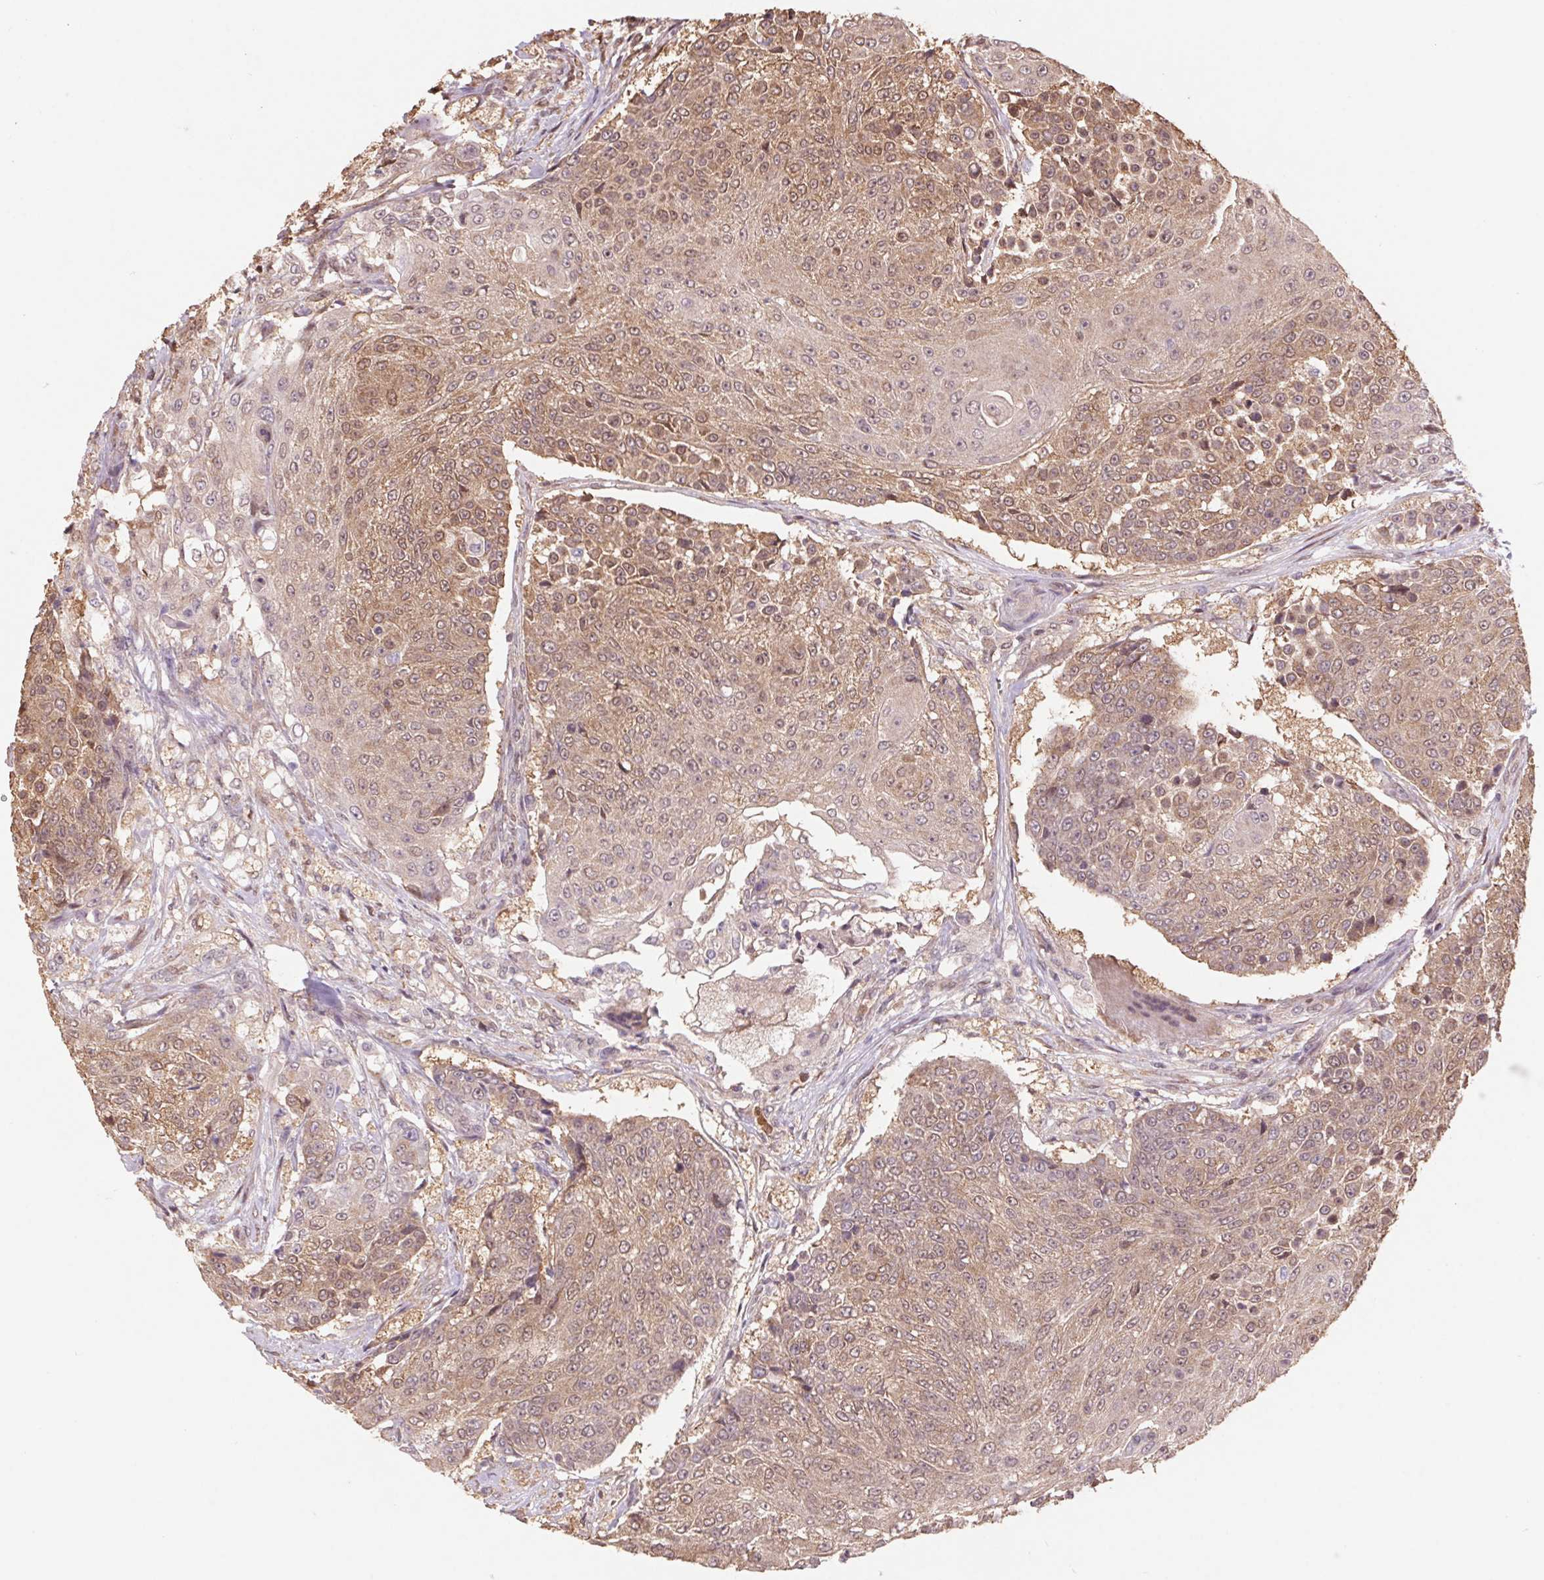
{"staining": {"intensity": "moderate", "quantity": ">75%", "location": "cytoplasmic/membranous,nuclear"}, "tissue": "urothelial cancer", "cell_type": "Tumor cells", "image_type": "cancer", "snomed": [{"axis": "morphology", "description": "Urothelial carcinoma, High grade"}, {"axis": "topography", "description": "Urinary bladder"}], "caption": "The histopathology image exhibits a brown stain indicating the presence of a protein in the cytoplasmic/membranous and nuclear of tumor cells in urothelial carcinoma (high-grade).", "gene": "CUTA", "patient": {"sex": "female", "age": 63}}